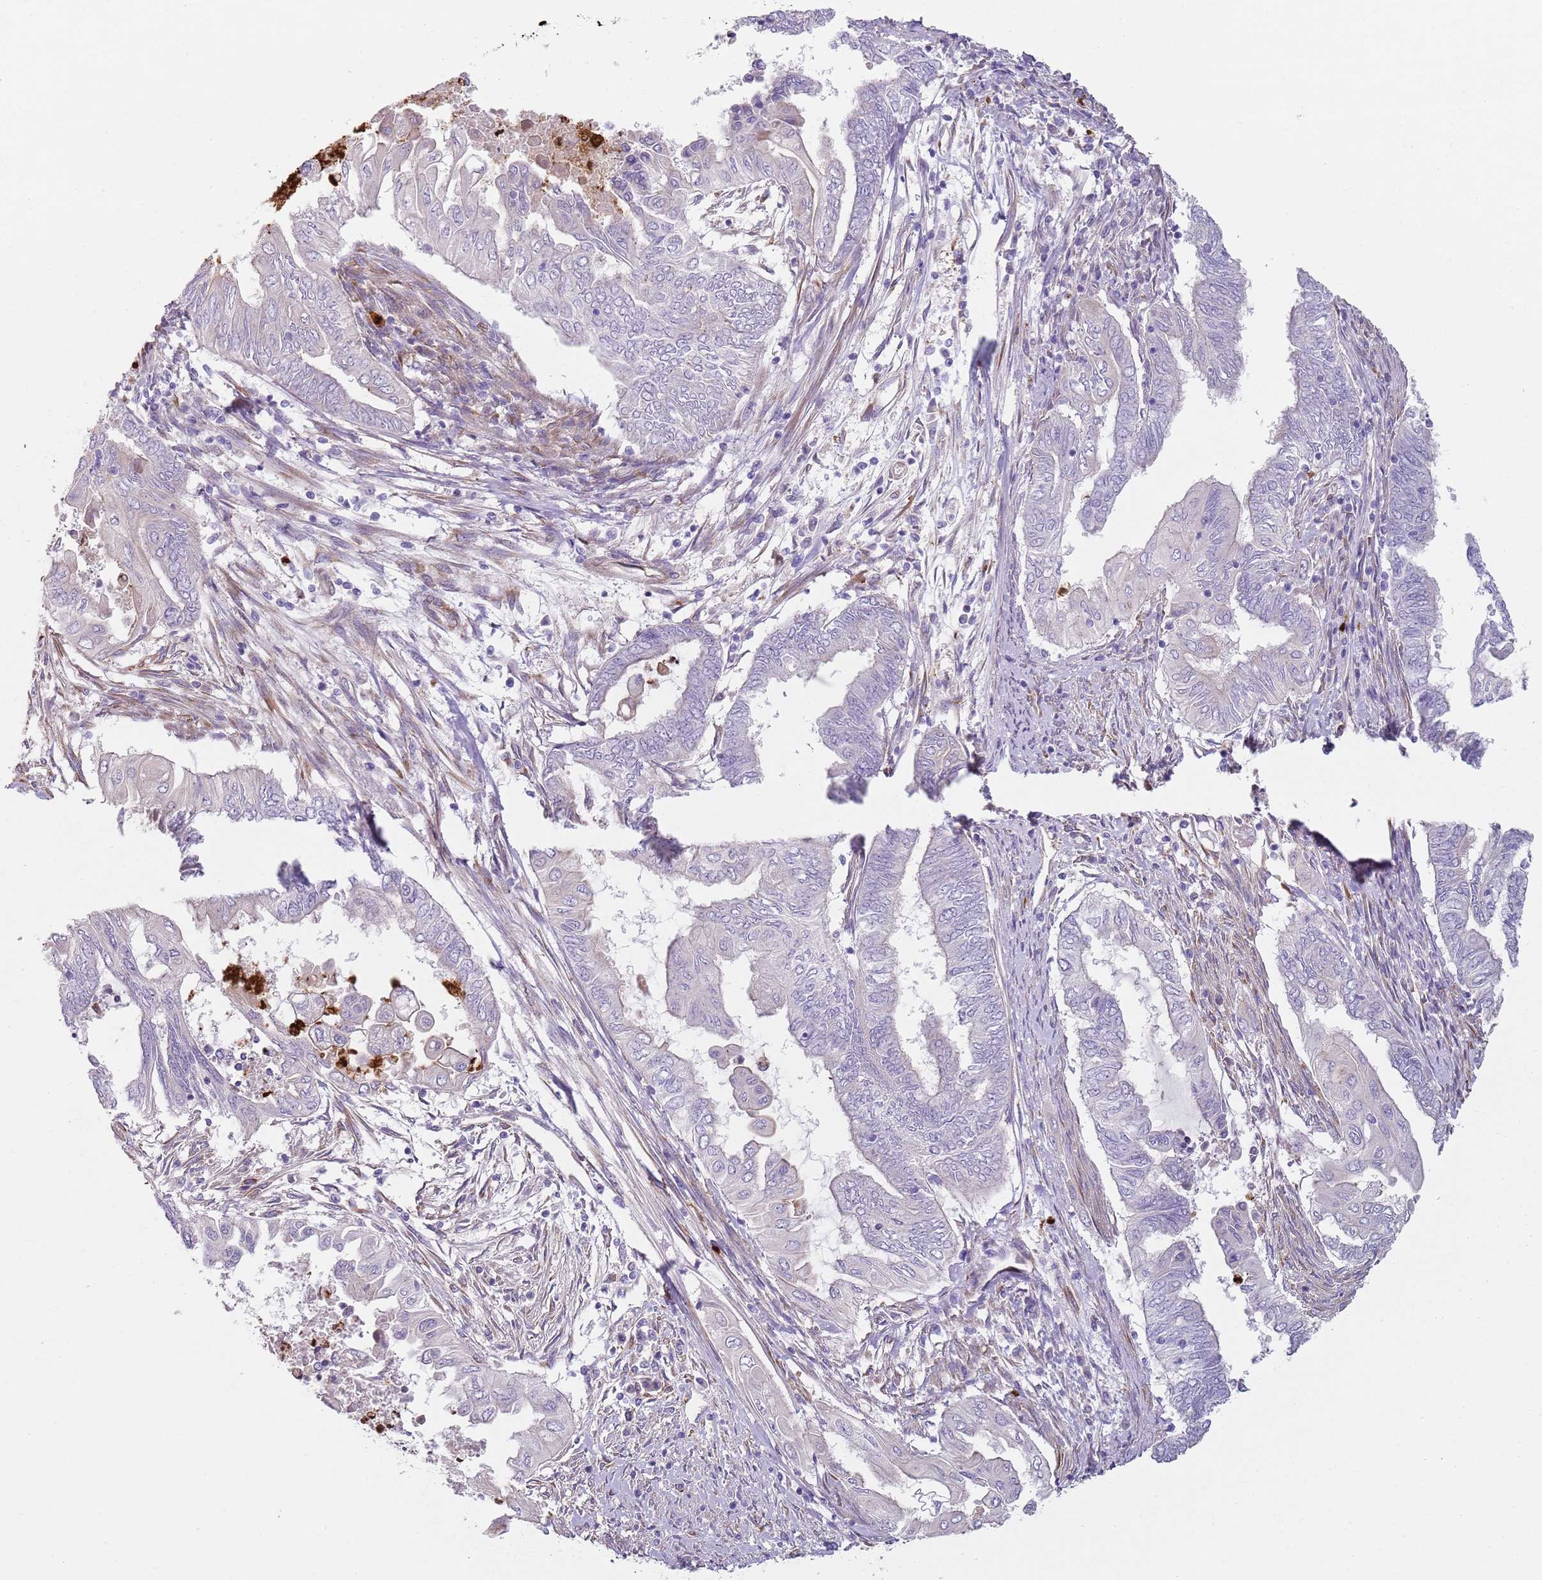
{"staining": {"intensity": "negative", "quantity": "none", "location": "none"}, "tissue": "endometrial cancer", "cell_type": "Tumor cells", "image_type": "cancer", "snomed": [{"axis": "morphology", "description": "Adenocarcinoma, NOS"}, {"axis": "topography", "description": "Uterus"}, {"axis": "topography", "description": "Endometrium"}], "caption": "A photomicrograph of human endometrial adenocarcinoma is negative for staining in tumor cells.", "gene": "PHLPP2", "patient": {"sex": "female", "age": 70}}